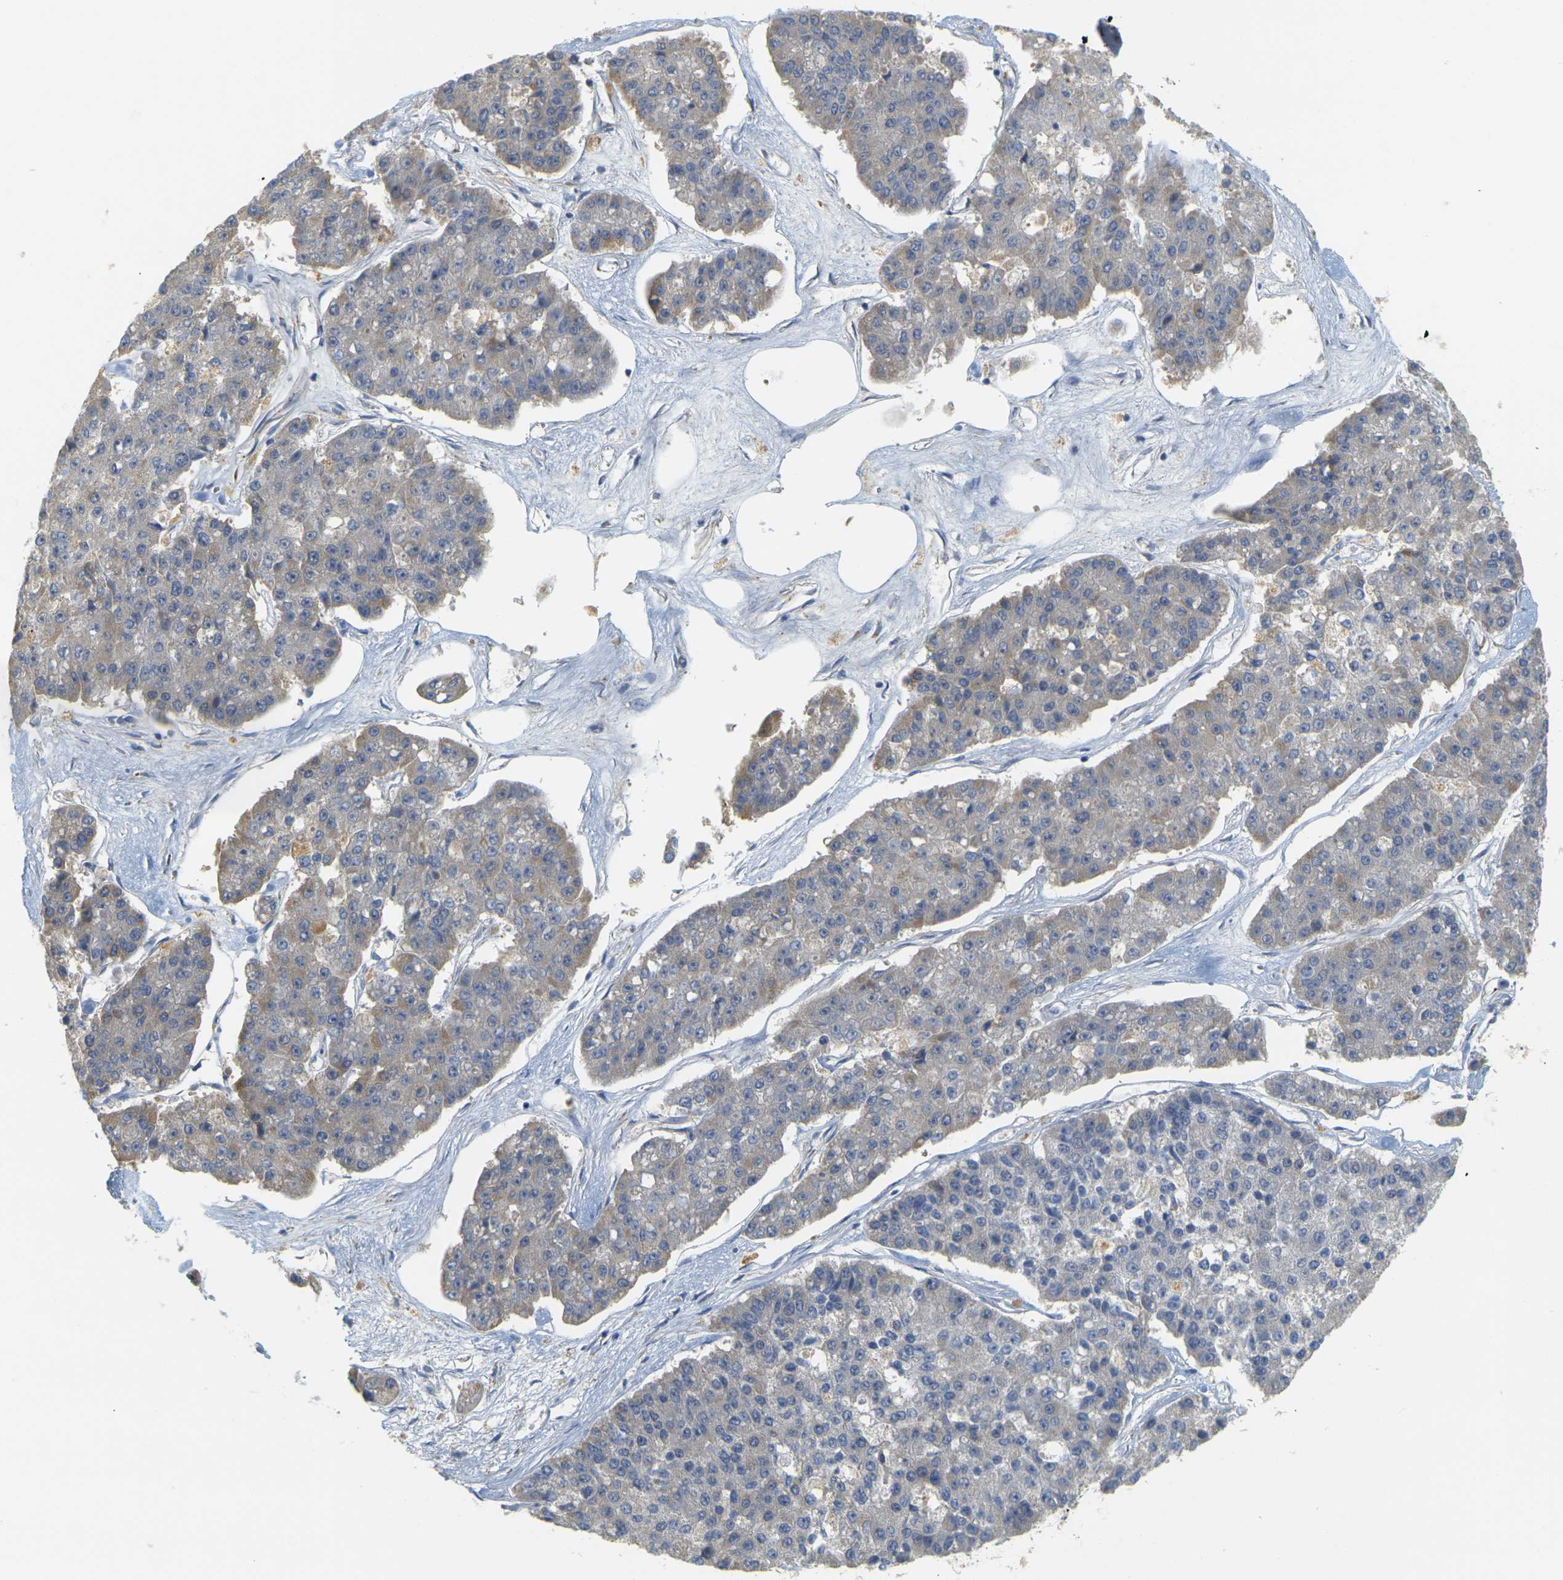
{"staining": {"intensity": "weak", "quantity": "<25%", "location": "cytoplasmic/membranous"}, "tissue": "pancreatic cancer", "cell_type": "Tumor cells", "image_type": "cancer", "snomed": [{"axis": "morphology", "description": "Adenocarcinoma, NOS"}, {"axis": "topography", "description": "Pancreas"}], "caption": "Pancreatic adenocarcinoma was stained to show a protein in brown. There is no significant positivity in tumor cells.", "gene": "GDAP1", "patient": {"sex": "male", "age": 50}}